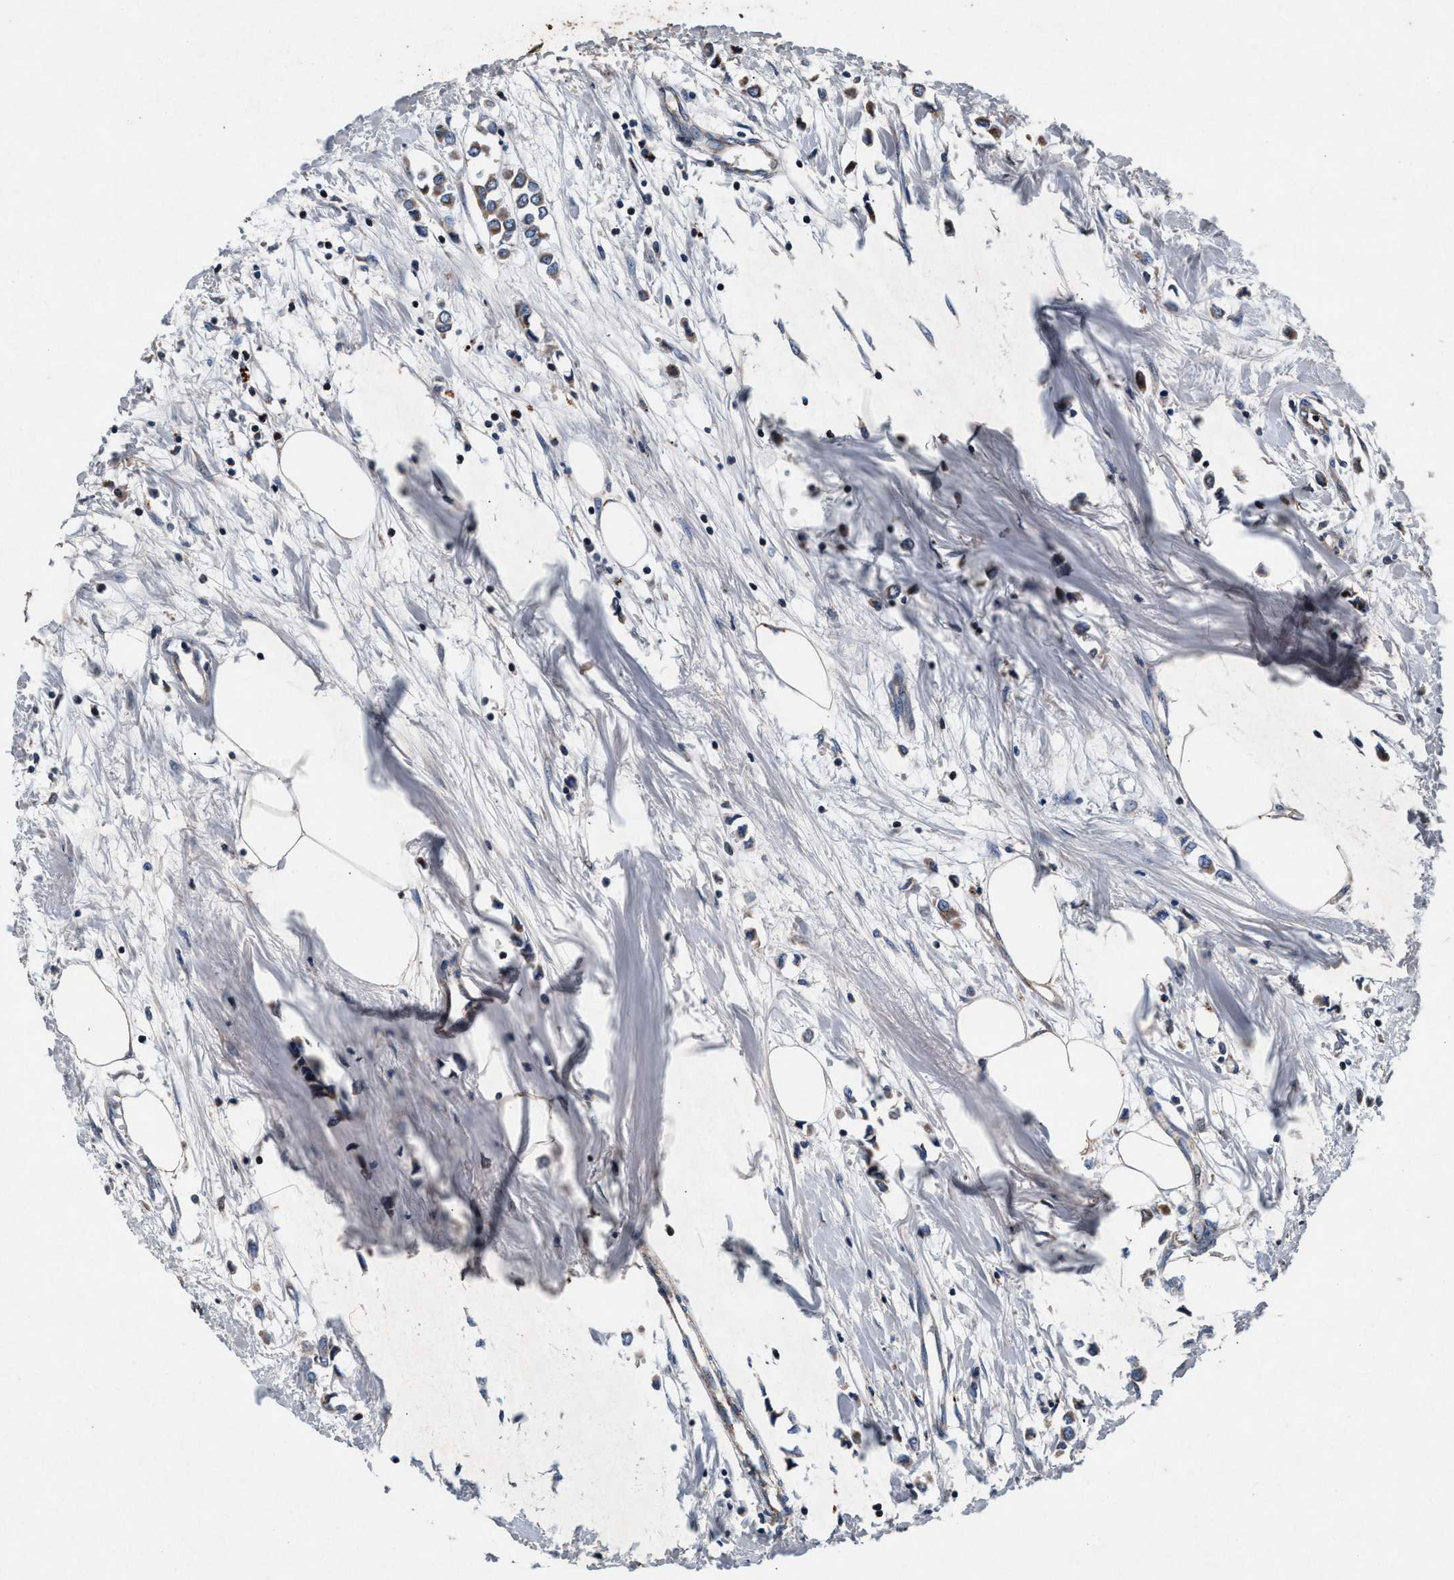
{"staining": {"intensity": "moderate", "quantity": "25%-75%", "location": "cytoplasmic/membranous"}, "tissue": "breast cancer", "cell_type": "Tumor cells", "image_type": "cancer", "snomed": [{"axis": "morphology", "description": "Lobular carcinoma"}, {"axis": "topography", "description": "Breast"}], "caption": "Moderate cytoplasmic/membranous positivity for a protein is identified in approximately 25%-75% of tumor cells of breast cancer using immunohistochemistry (IHC).", "gene": "PKD2L1", "patient": {"sex": "female", "age": 51}}